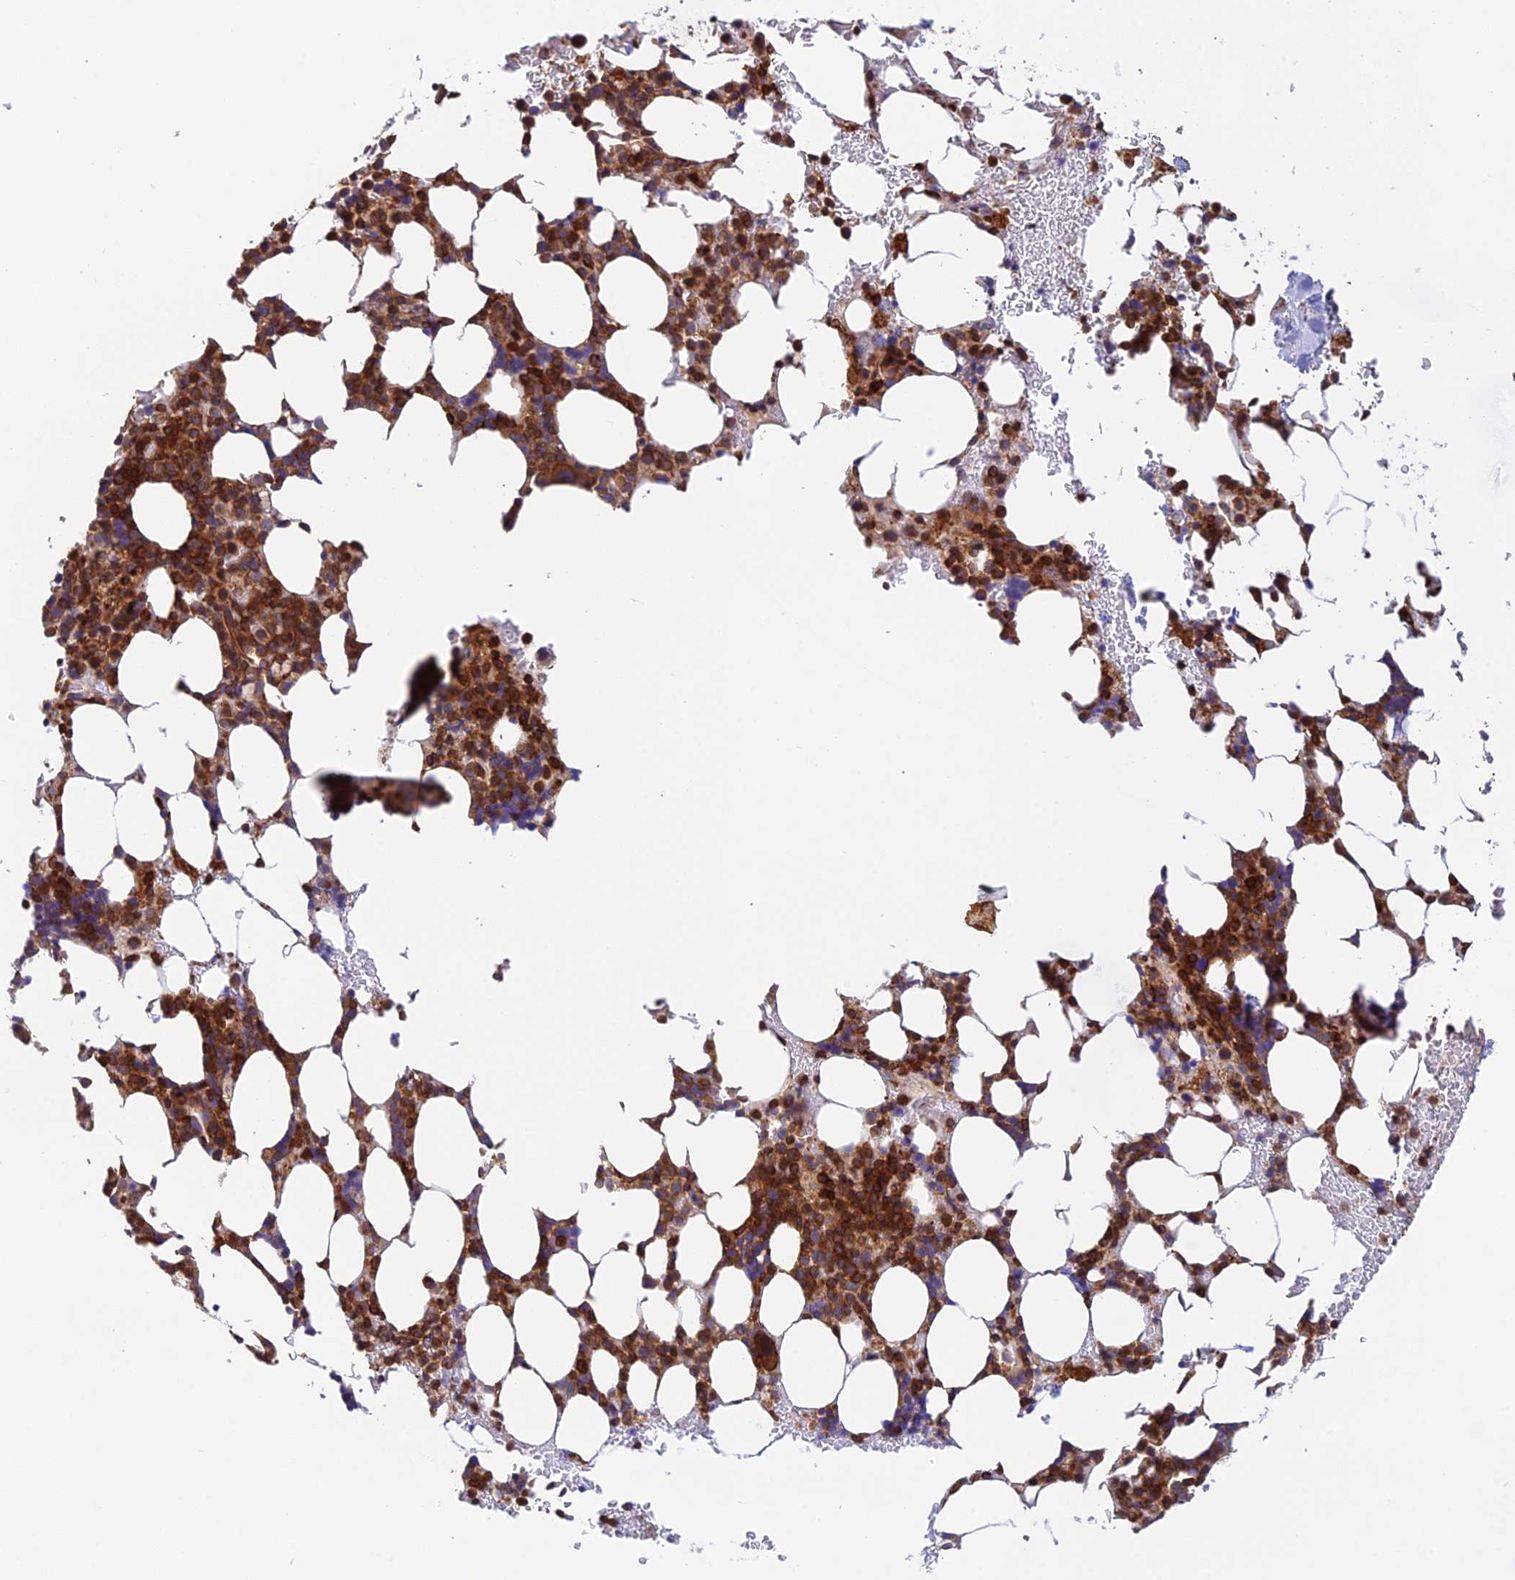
{"staining": {"intensity": "strong", "quantity": ">75%", "location": "cytoplasmic/membranous"}, "tissue": "bone marrow", "cell_type": "Hematopoietic cells", "image_type": "normal", "snomed": [{"axis": "morphology", "description": "Normal tissue, NOS"}, {"axis": "topography", "description": "Bone marrow"}], "caption": "Strong cytoplasmic/membranous protein staining is present in about >75% of hematopoietic cells in bone marrow.", "gene": "EVI5L", "patient": {"sex": "male", "age": 78}}